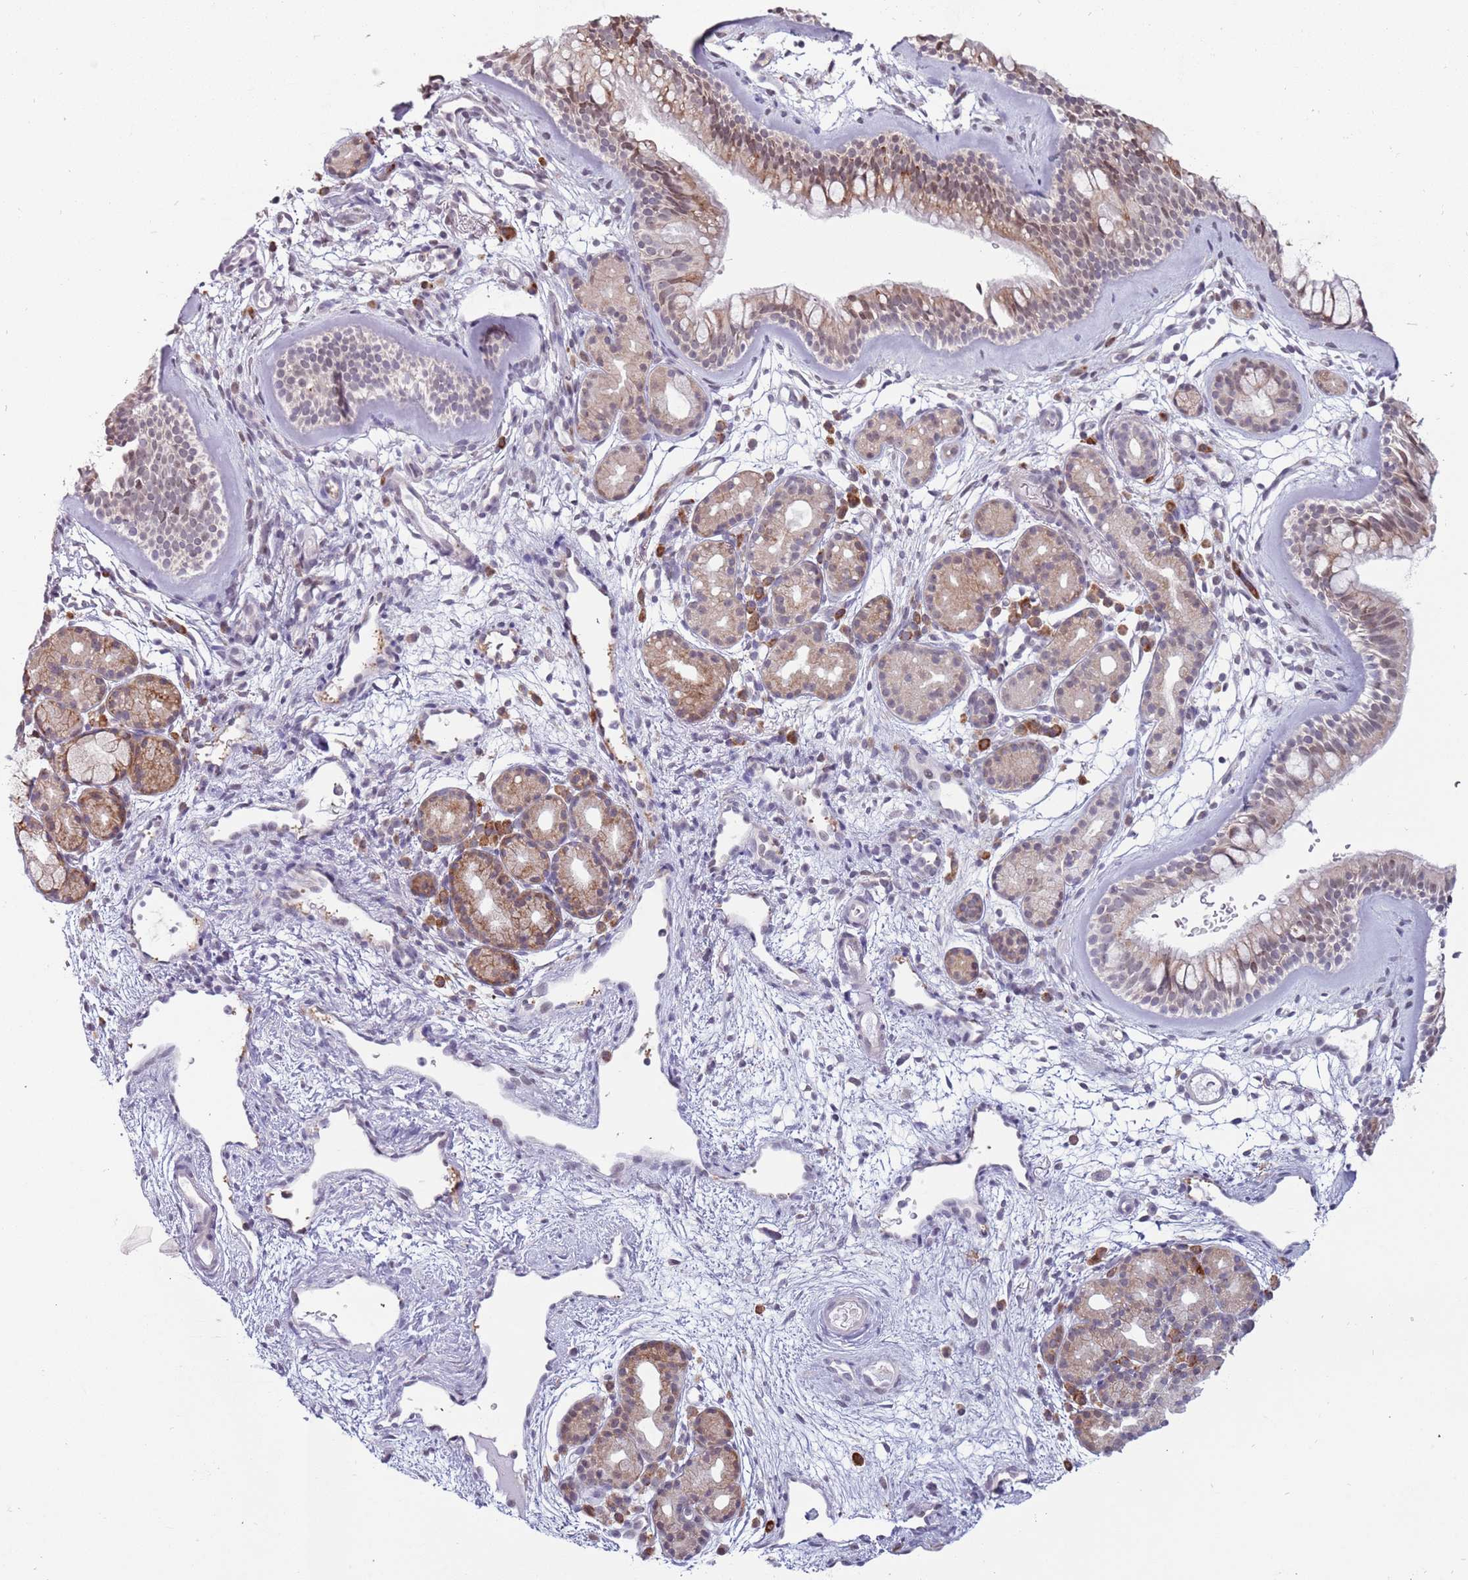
{"staining": {"intensity": "moderate", "quantity": "25%-75%", "location": "cytoplasmic/membranous,nuclear"}, "tissue": "nasopharynx", "cell_type": "Respiratory epithelial cells", "image_type": "normal", "snomed": [{"axis": "morphology", "description": "Normal tissue, NOS"}, {"axis": "topography", "description": "Nasopharynx"}], "caption": "A brown stain labels moderate cytoplasmic/membranous,nuclear expression of a protein in respiratory epithelial cells of benign human nasopharynx. The protein of interest is shown in brown color, while the nuclei are stained blue.", "gene": "BARD1", "patient": {"sex": "female", "age": 81}}